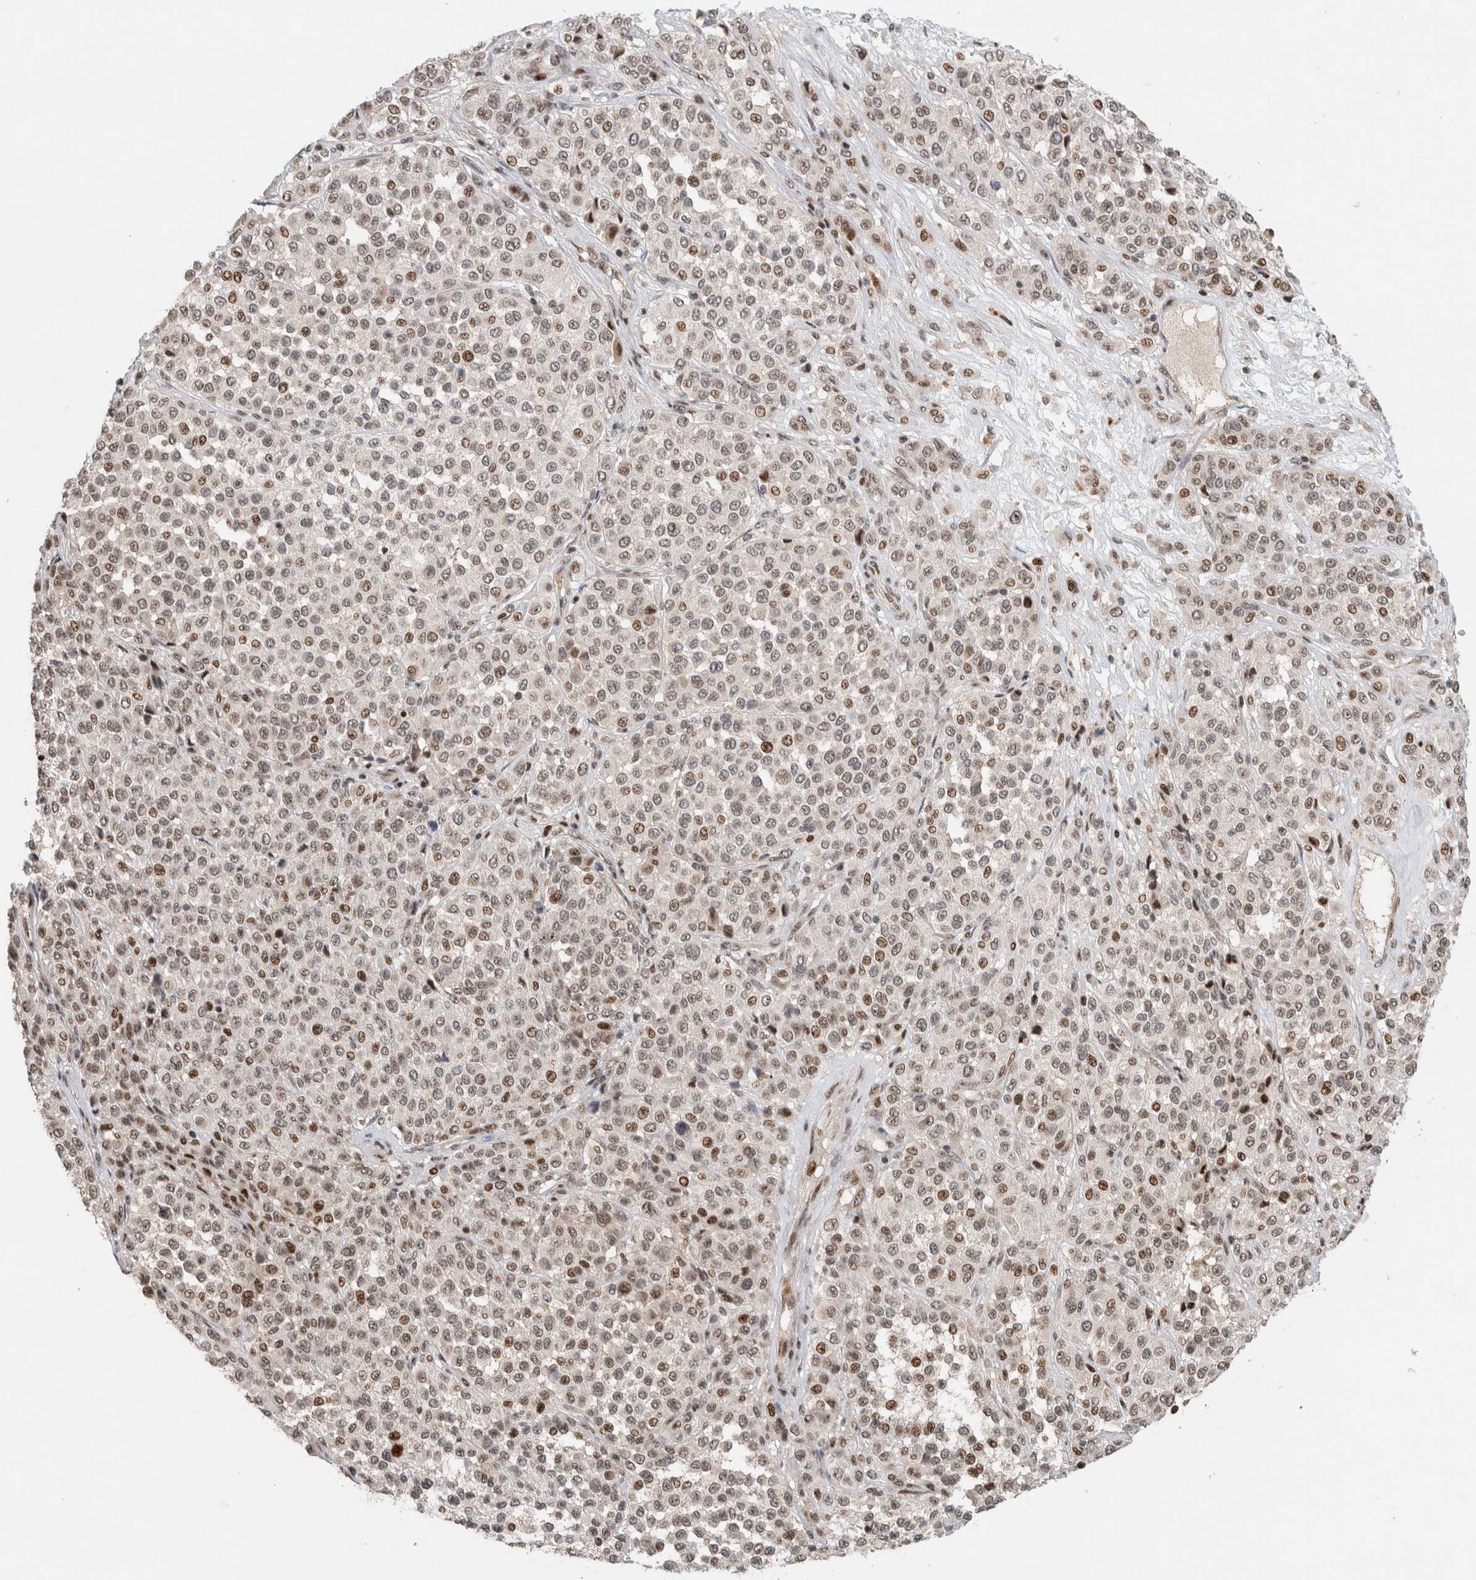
{"staining": {"intensity": "moderate", "quantity": "25%-75%", "location": "nuclear"}, "tissue": "melanoma", "cell_type": "Tumor cells", "image_type": "cancer", "snomed": [{"axis": "morphology", "description": "Malignant melanoma, Metastatic site"}, {"axis": "topography", "description": "Pancreas"}], "caption": "Immunohistochemistry (IHC) of human melanoma displays medium levels of moderate nuclear positivity in about 25%-75% of tumor cells. (Stains: DAB in brown, nuclei in blue, Microscopy: brightfield microscopy at high magnification).", "gene": "ZNF521", "patient": {"sex": "female", "age": 30}}